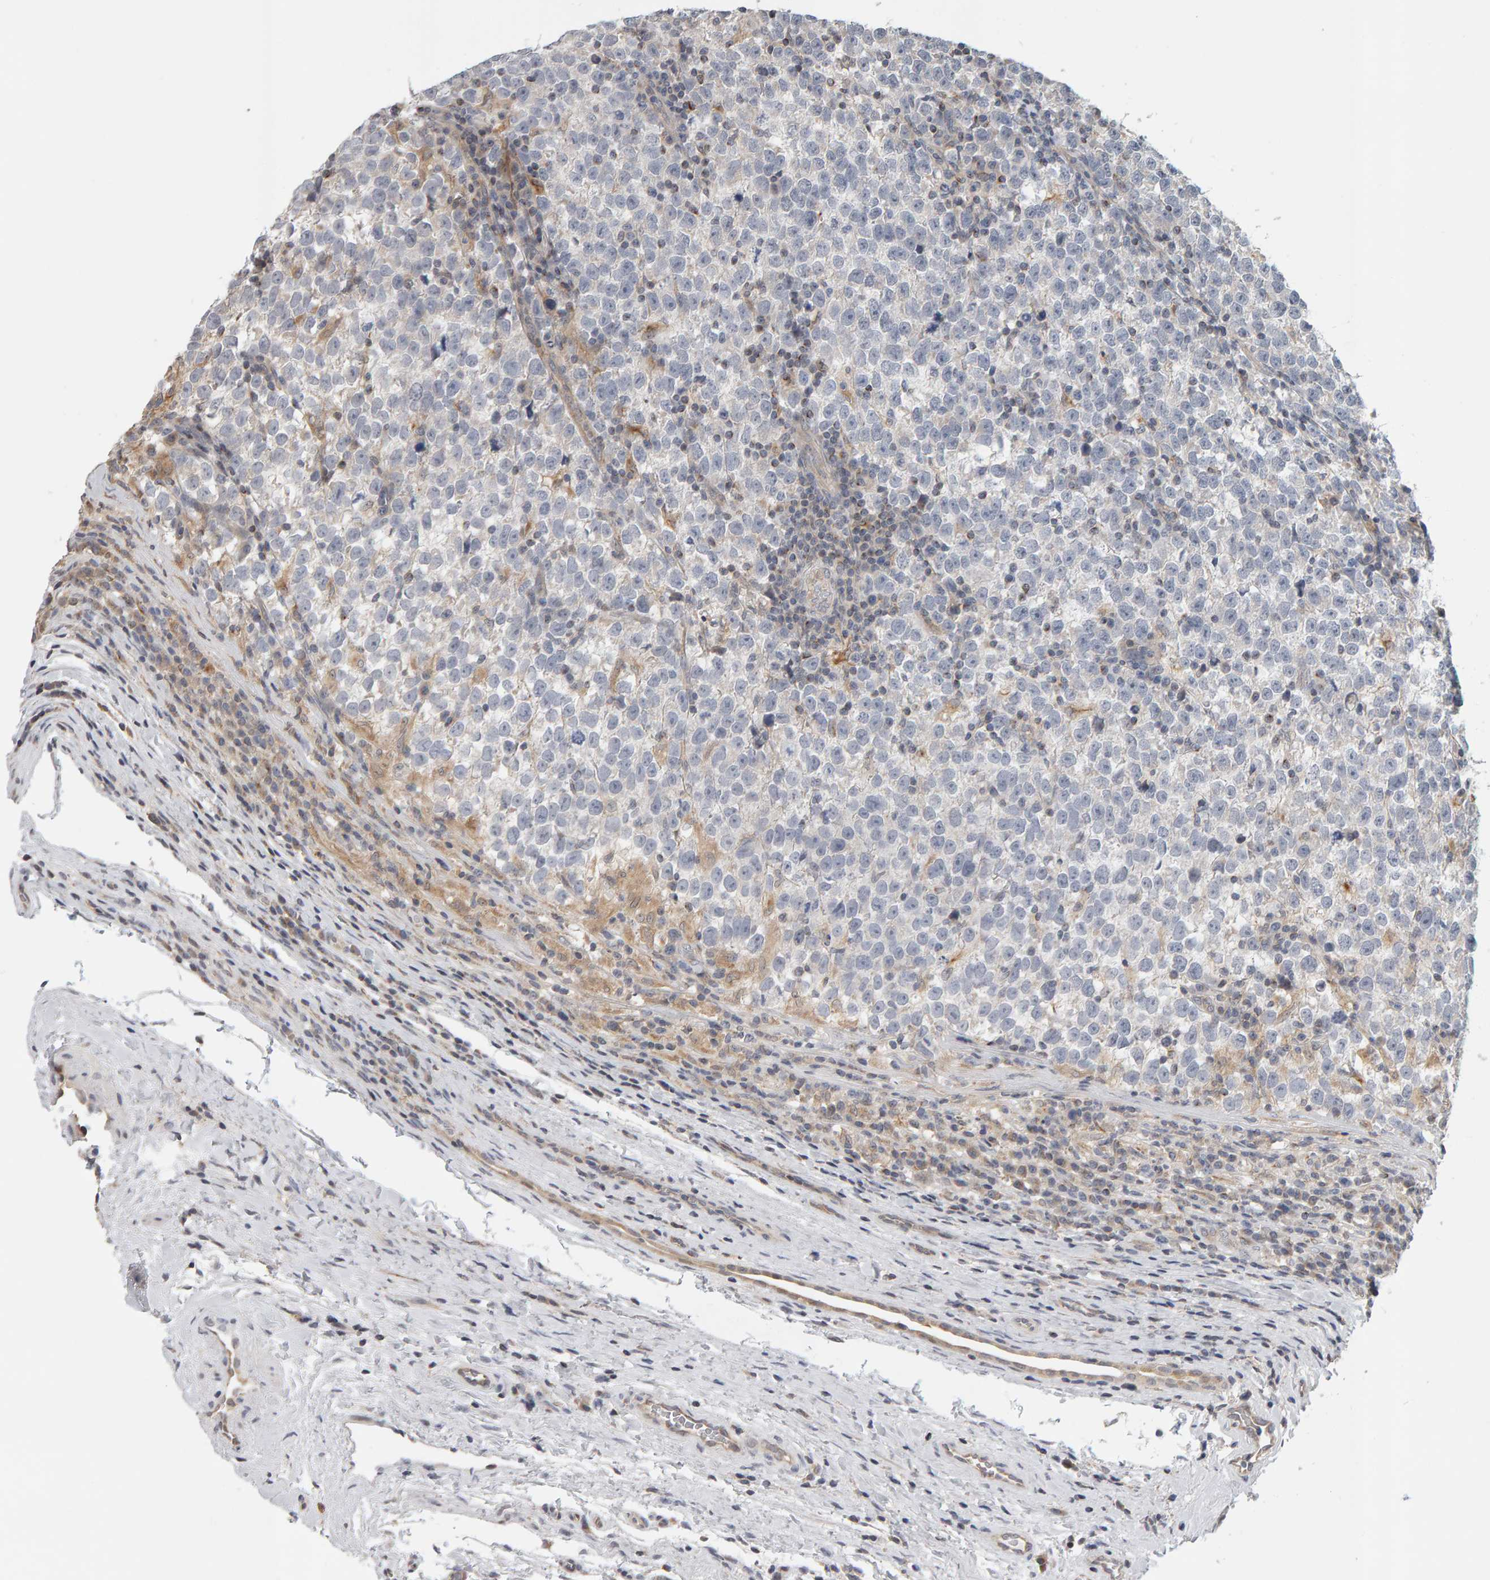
{"staining": {"intensity": "negative", "quantity": "none", "location": "none"}, "tissue": "testis cancer", "cell_type": "Tumor cells", "image_type": "cancer", "snomed": [{"axis": "morphology", "description": "Normal tissue, NOS"}, {"axis": "morphology", "description": "Seminoma, NOS"}, {"axis": "topography", "description": "Testis"}], "caption": "The micrograph reveals no staining of tumor cells in seminoma (testis).", "gene": "MSRA", "patient": {"sex": "male", "age": 43}}